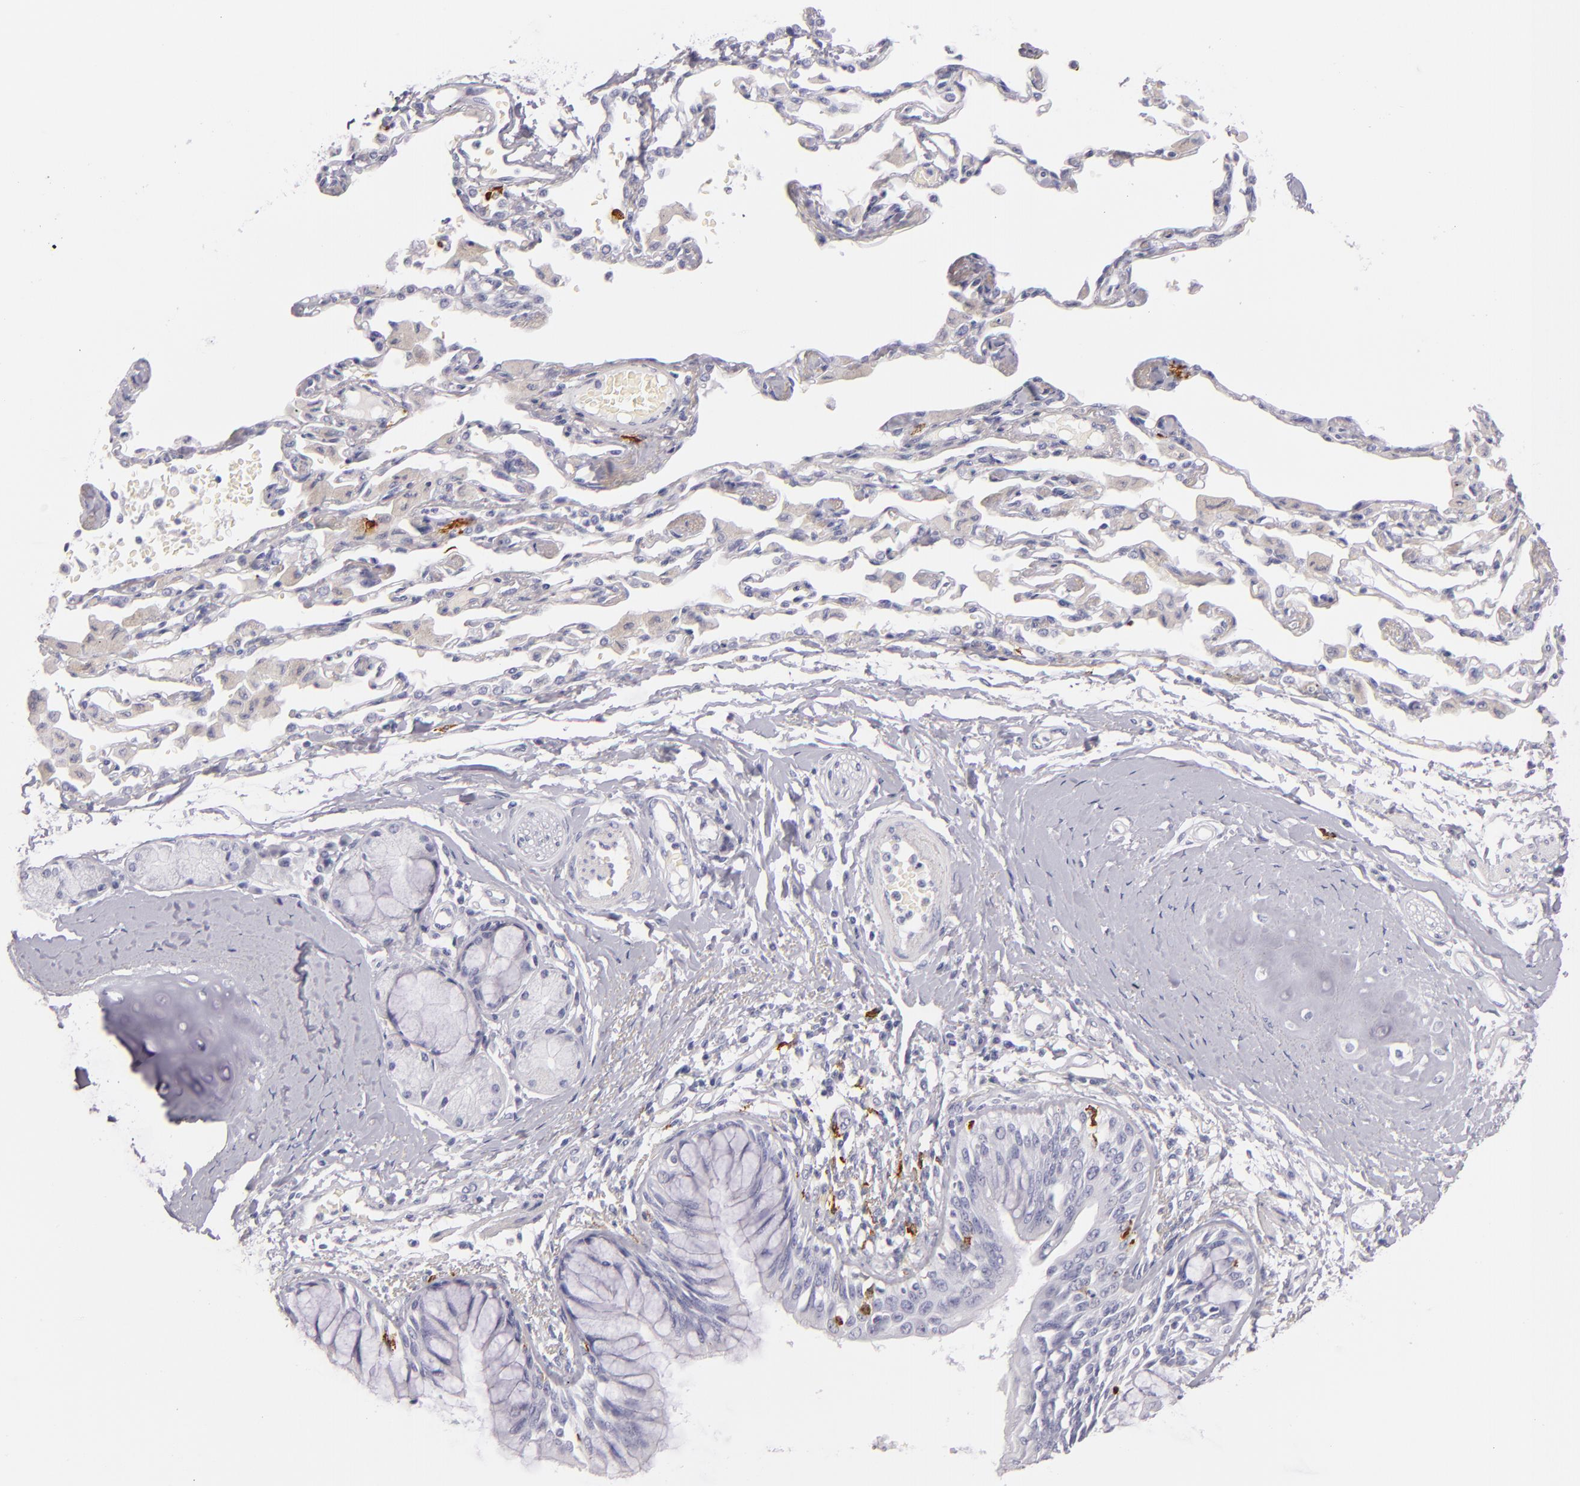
{"staining": {"intensity": "negative", "quantity": "none", "location": "none"}, "tissue": "bronchus", "cell_type": "Respiratory epithelial cells", "image_type": "normal", "snomed": [{"axis": "morphology", "description": "Normal tissue, NOS"}, {"axis": "topography", "description": "Cartilage tissue"}, {"axis": "topography", "description": "Bronchus"}, {"axis": "topography", "description": "Lung"}, {"axis": "topography", "description": "Peripheral nerve tissue"}], "caption": "Histopathology image shows no protein expression in respiratory epithelial cells of normal bronchus. (IHC, brightfield microscopy, high magnification).", "gene": "CD207", "patient": {"sex": "female", "age": 49}}